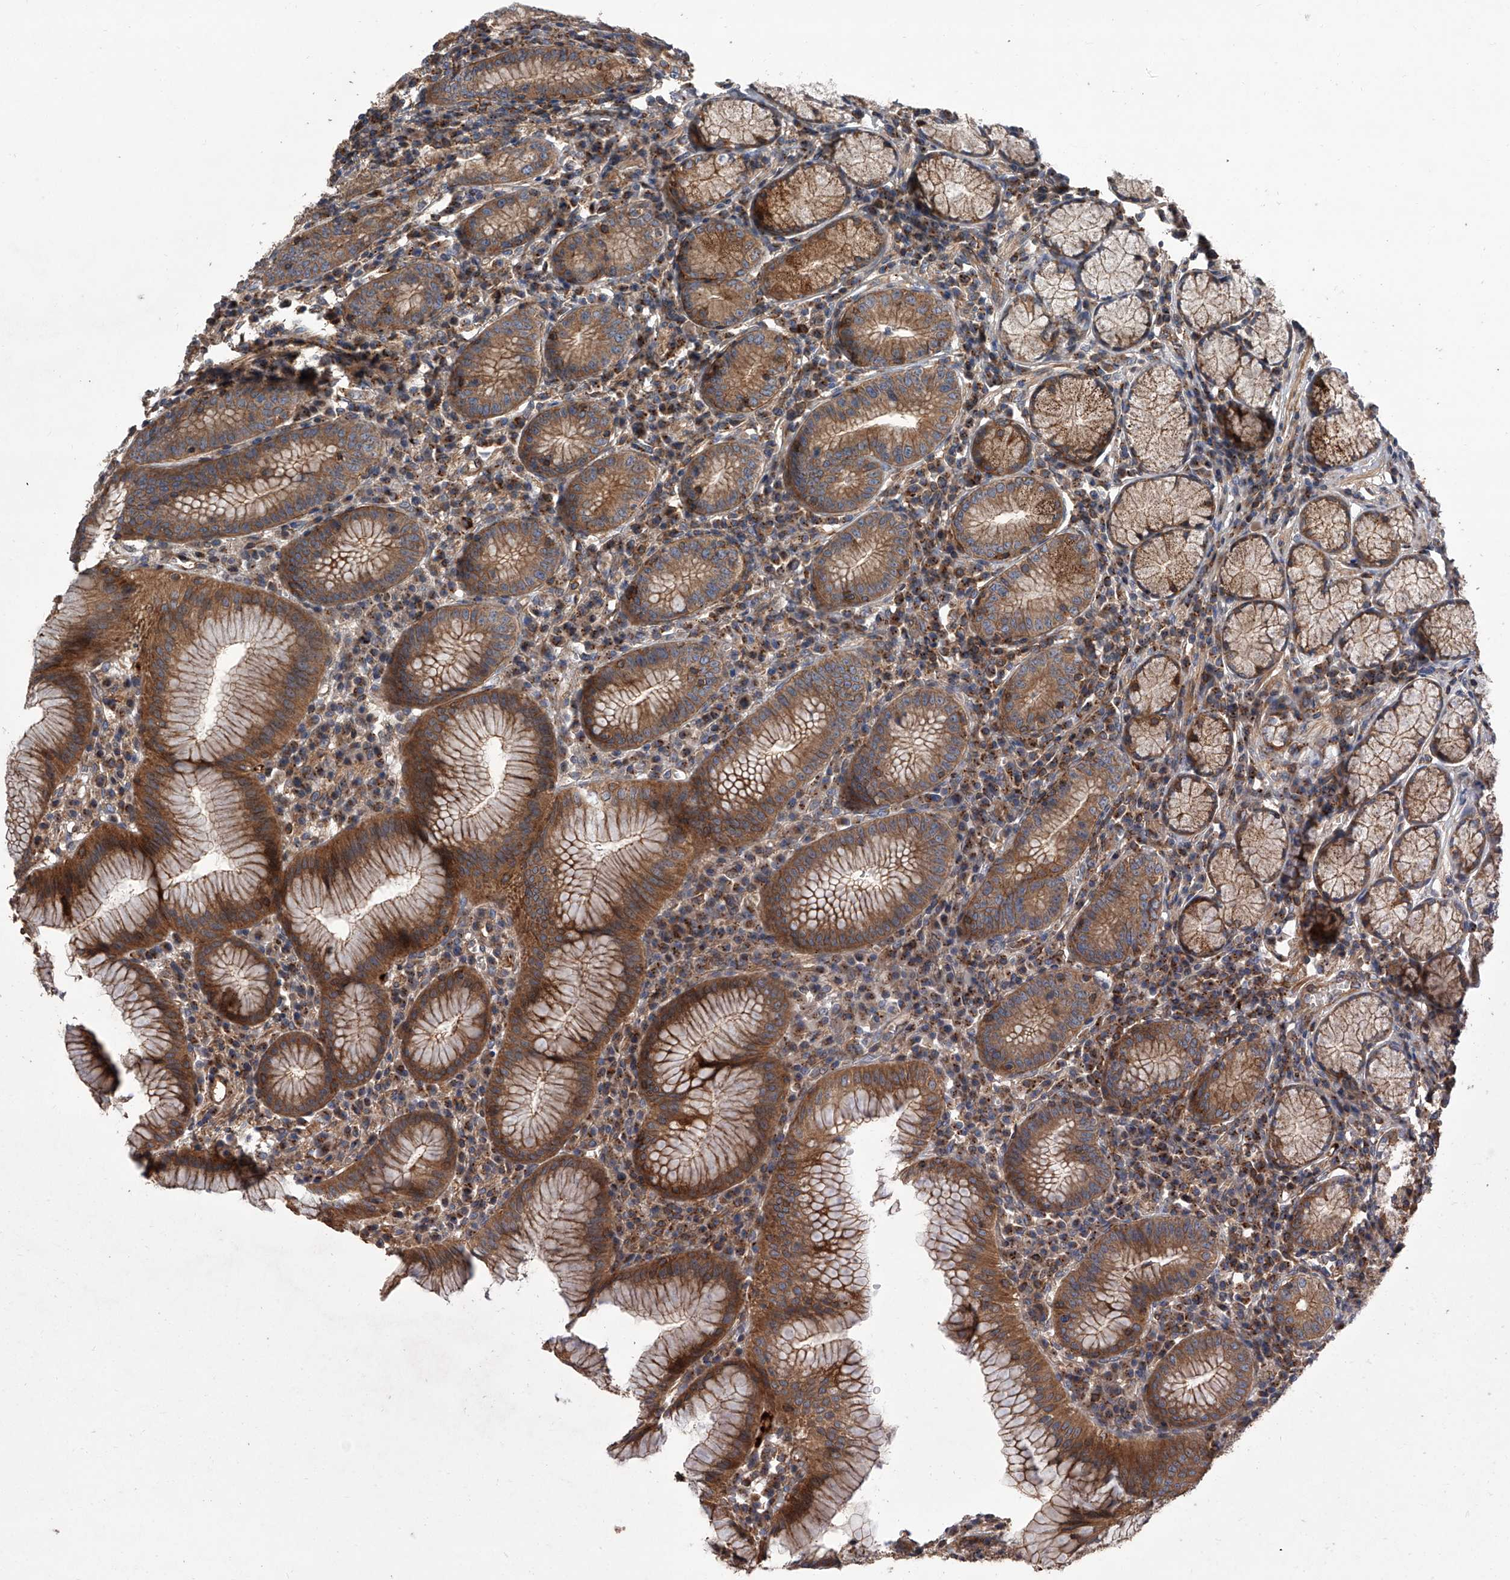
{"staining": {"intensity": "moderate", "quantity": ">75%", "location": "cytoplasmic/membranous"}, "tissue": "stomach", "cell_type": "Glandular cells", "image_type": "normal", "snomed": [{"axis": "morphology", "description": "Normal tissue, NOS"}, {"axis": "topography", "description": "Stomach"}], "caption": "A medium amount of moderate cytoplasmic/membranous expression is seen in approximately >75% of glandular cells in benign stomach. (DAB = brown stain, brightfield microscopy at high magnification).", "gene": "USP47", "patient": {"sex": "male", "age": 55}}